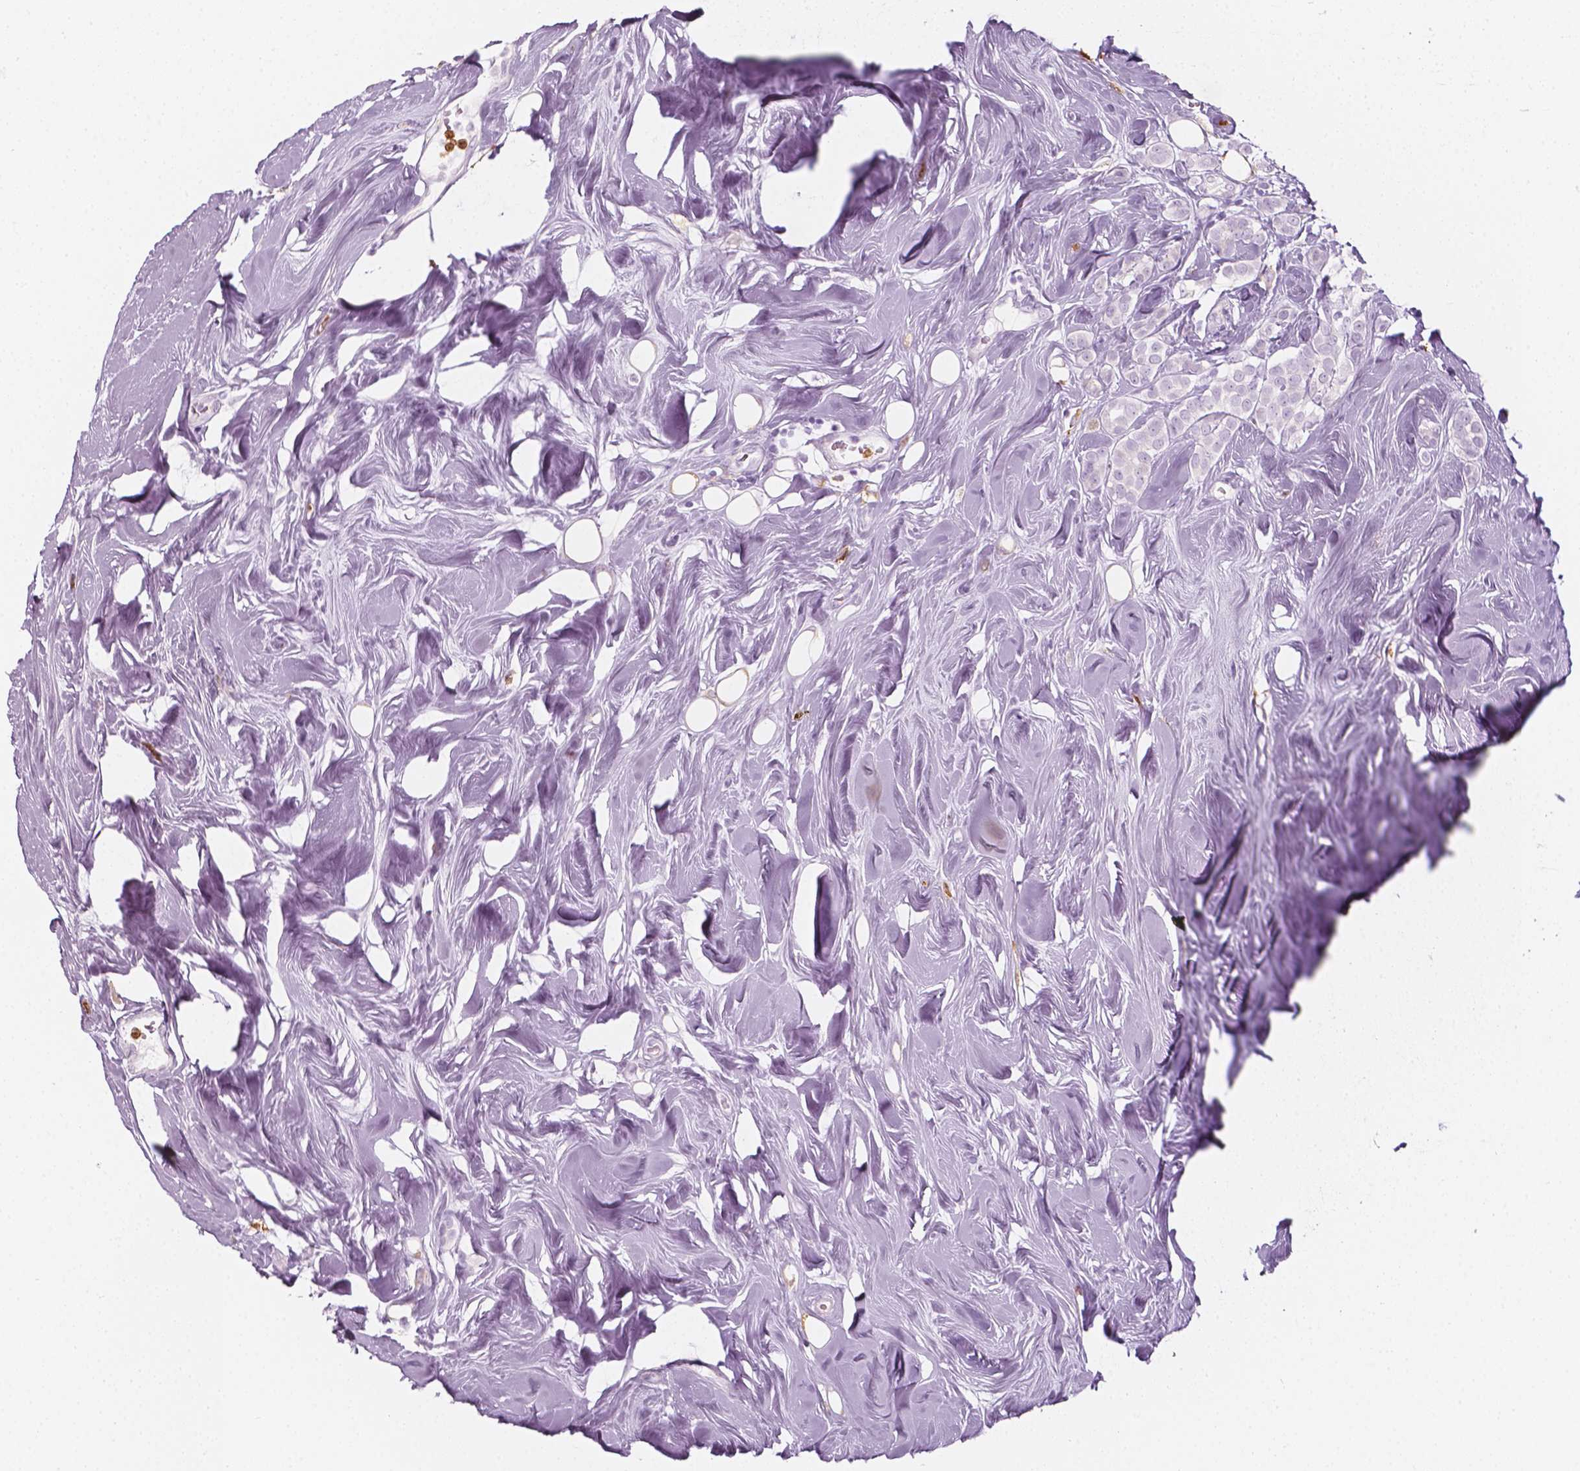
{"staining": {"intensity": "negative", "quantity": "none", "location": "none"}, "tissue": "breast cancer", "cell_type": "Tumor cells", "image_type": "cancer", "snomed": [{"axis": "morphology", "description": "Lobular carcinoma"}, {"axis": "topography", "description": "Breast"}], "caption": "The image reveals no significant staining in tumor cells of breast cancer.", "gene": "CES1", "patient": {"sex": "female", "age": 49}}